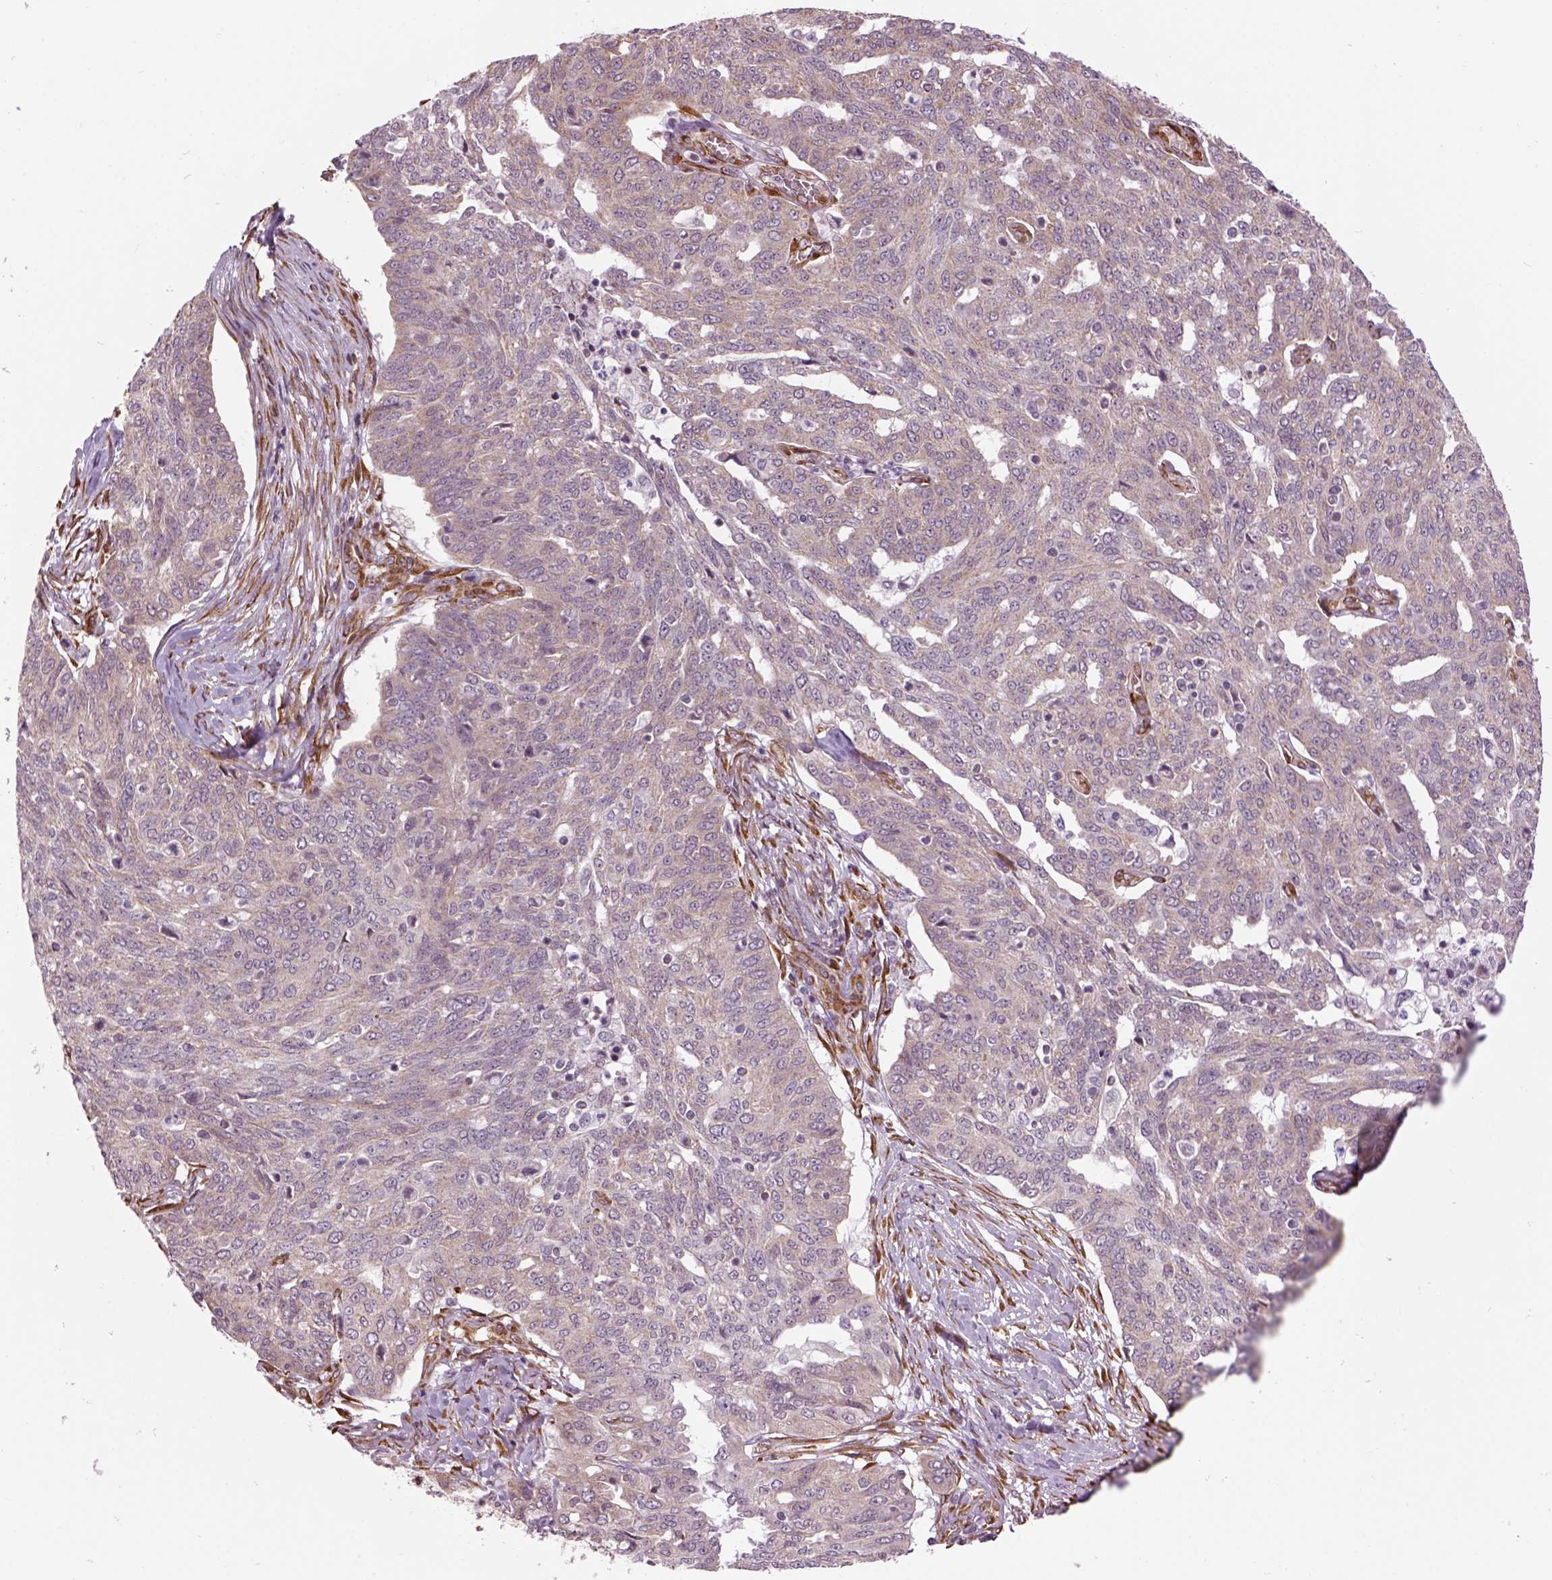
{"staining": {"intensity": "weak", "quantity": ">75%", "location": "cytoplasmic/membranous"}, "tissue": "ovarian cancer", "cell_type": "Tumor cells", "image_type": "cancer", "snomed": [{"axis": "morphology", "description": "Cystadenocarcinoma, serous, NOS"}, {"axis": "topography", "description": "Ovary"}], "caption": "Immunohistochemistry (IHC) (DAB) staining of human ovarian cancer exhibits weak cytoplasmic/membranous protein staining in about >75% of tumor cells.", "gene": "XK", "patient": {"sex": "female", "age": 67}}